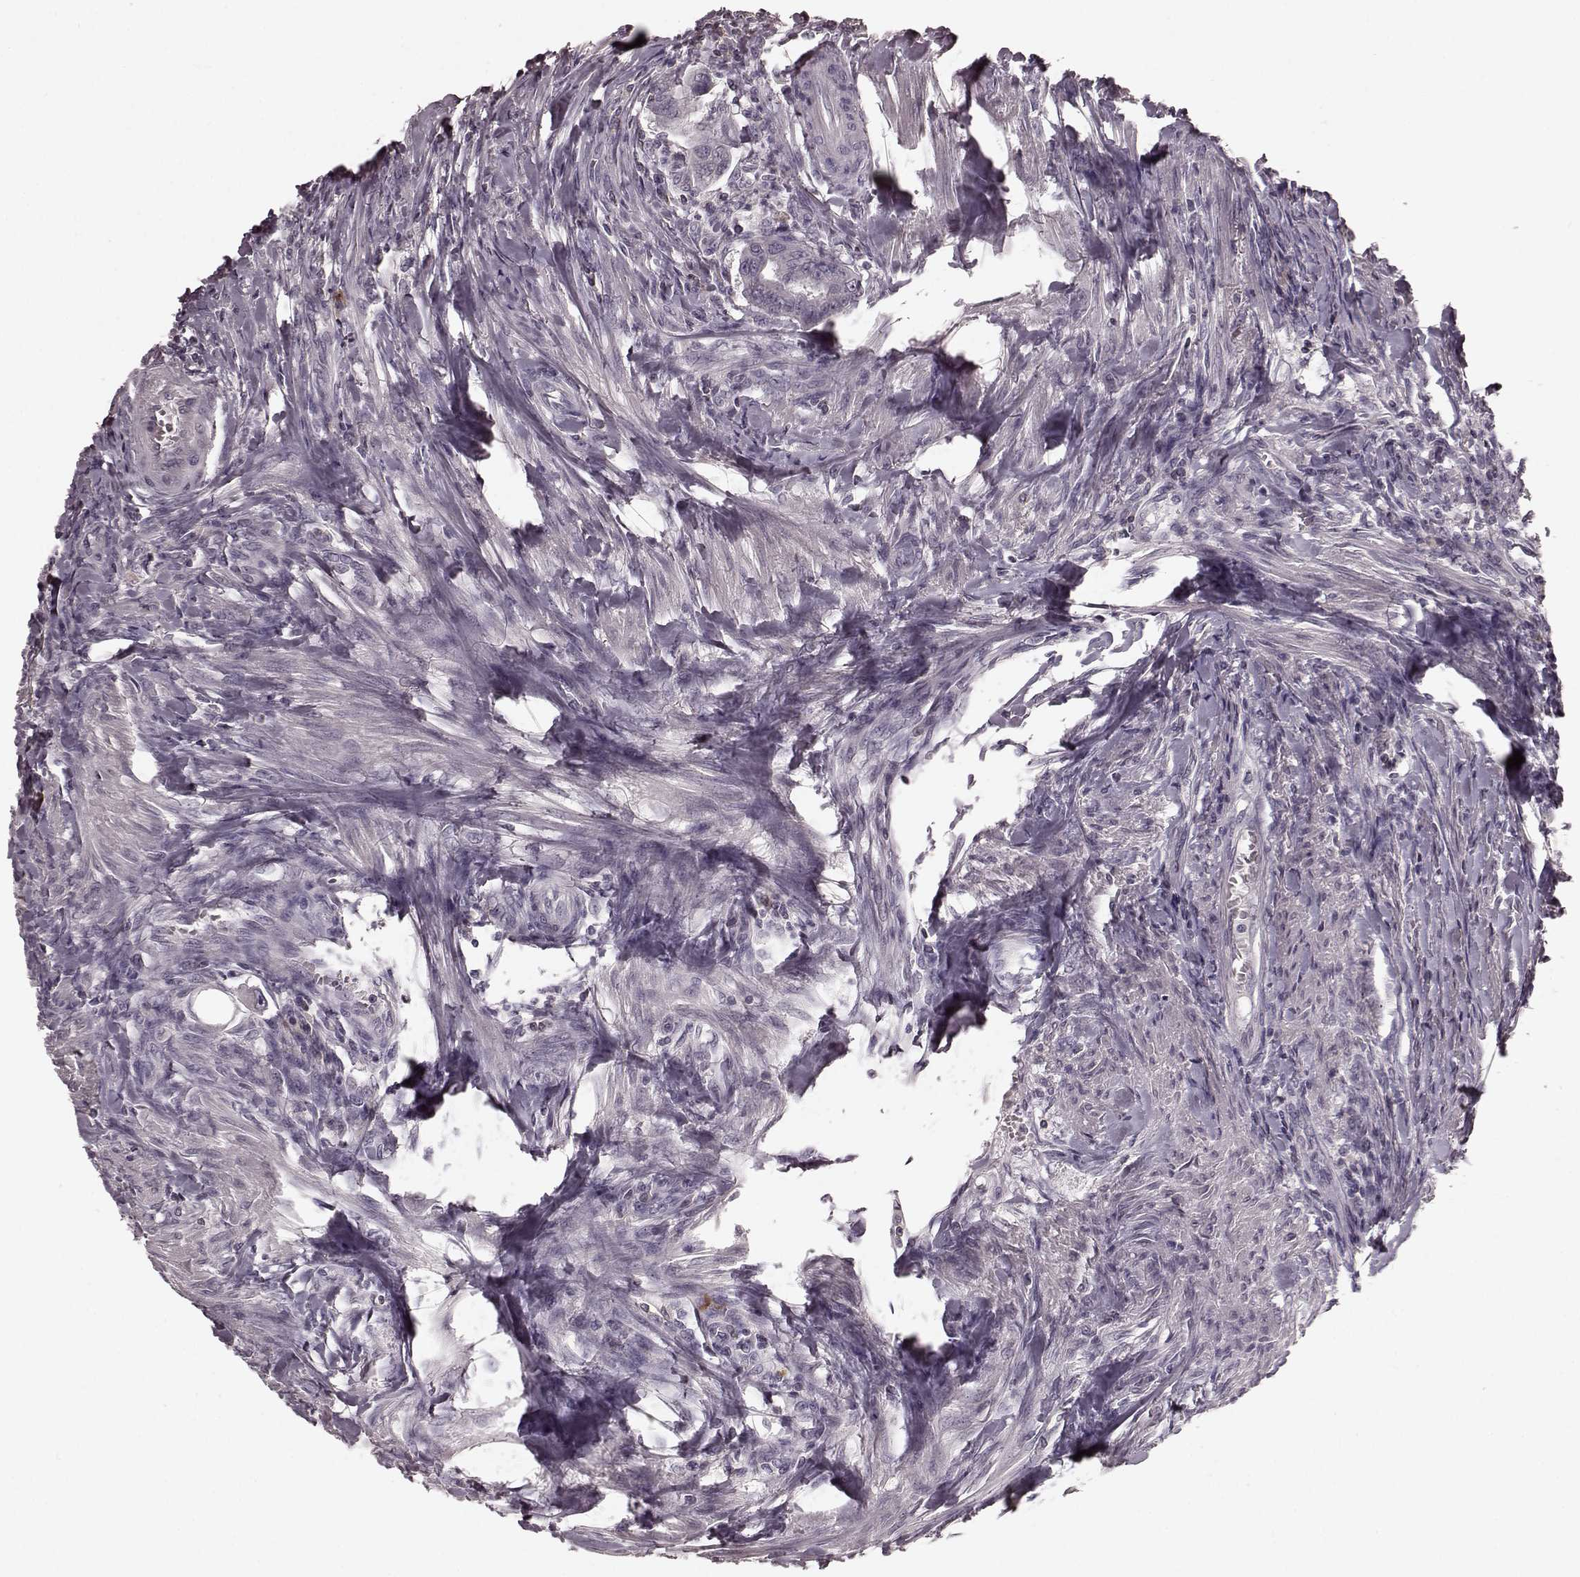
{"staining": {"intensity": "negative", "quantity": "none", "location": "none"}, "tissue": "colorectal cancer", "cell_type": "Tumor cells", "image_type": "cancer", "snomed": [{"axis": "morphology", "description": "Adenocarcinoma, NOS"}, {"axis": "topography", "description": "Colon"}], "caption": "There is no significant positivity in tumor cells of colorectal cancer. (DAB (3,3'-diaminobenzidine) immunohistochemistry visualized using brightfield microscopy, high magnification).", "gene": "CD28", "patient": {"sex": "female", "age": 67}}